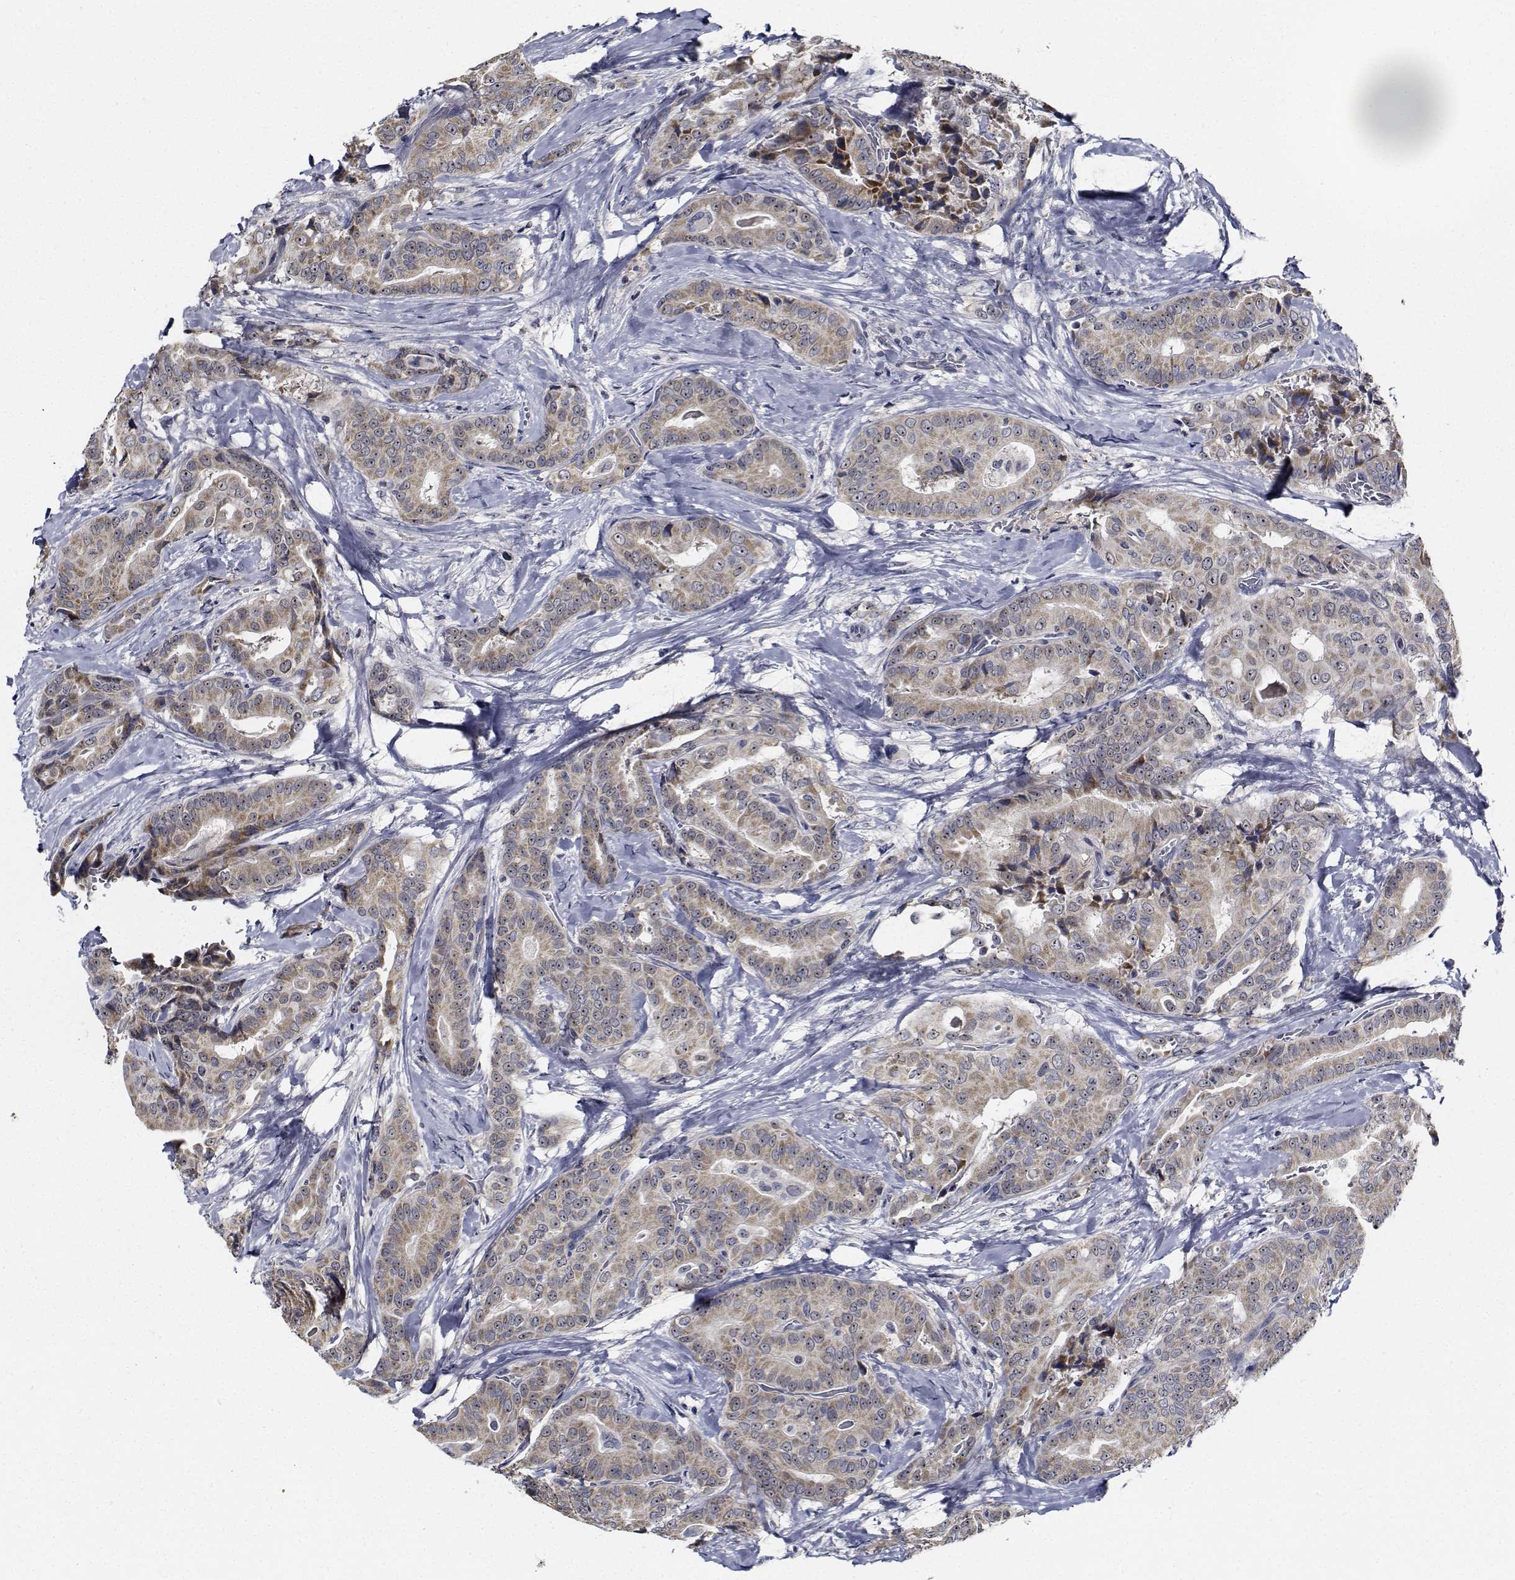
{"staining": {"intensity": "weak", "quantity": ">75%", "location": "cytoplasmic/membranous"}, "tissue": "thyroid cancer", "cell_type": "Tumor cells", "image_type": "cancer", "snomed": [{"axis": "morphology", "description": "Papillary adenocarcinoma, NOS"}, {"axis": "topography", "description": "Thyroid gland"}], "caption": "Immunohistochemical staining of thyroid cancer exhibits low levels of weak cytoplasmic/membranous protein expression in about >75% of tumor cells. (DAB (3,3'-diaminobenzidine) = brown stain, brightfield microscopy at high magnification).", "gene": "NVL", "patient": {"sex": "male", "age": 61}}